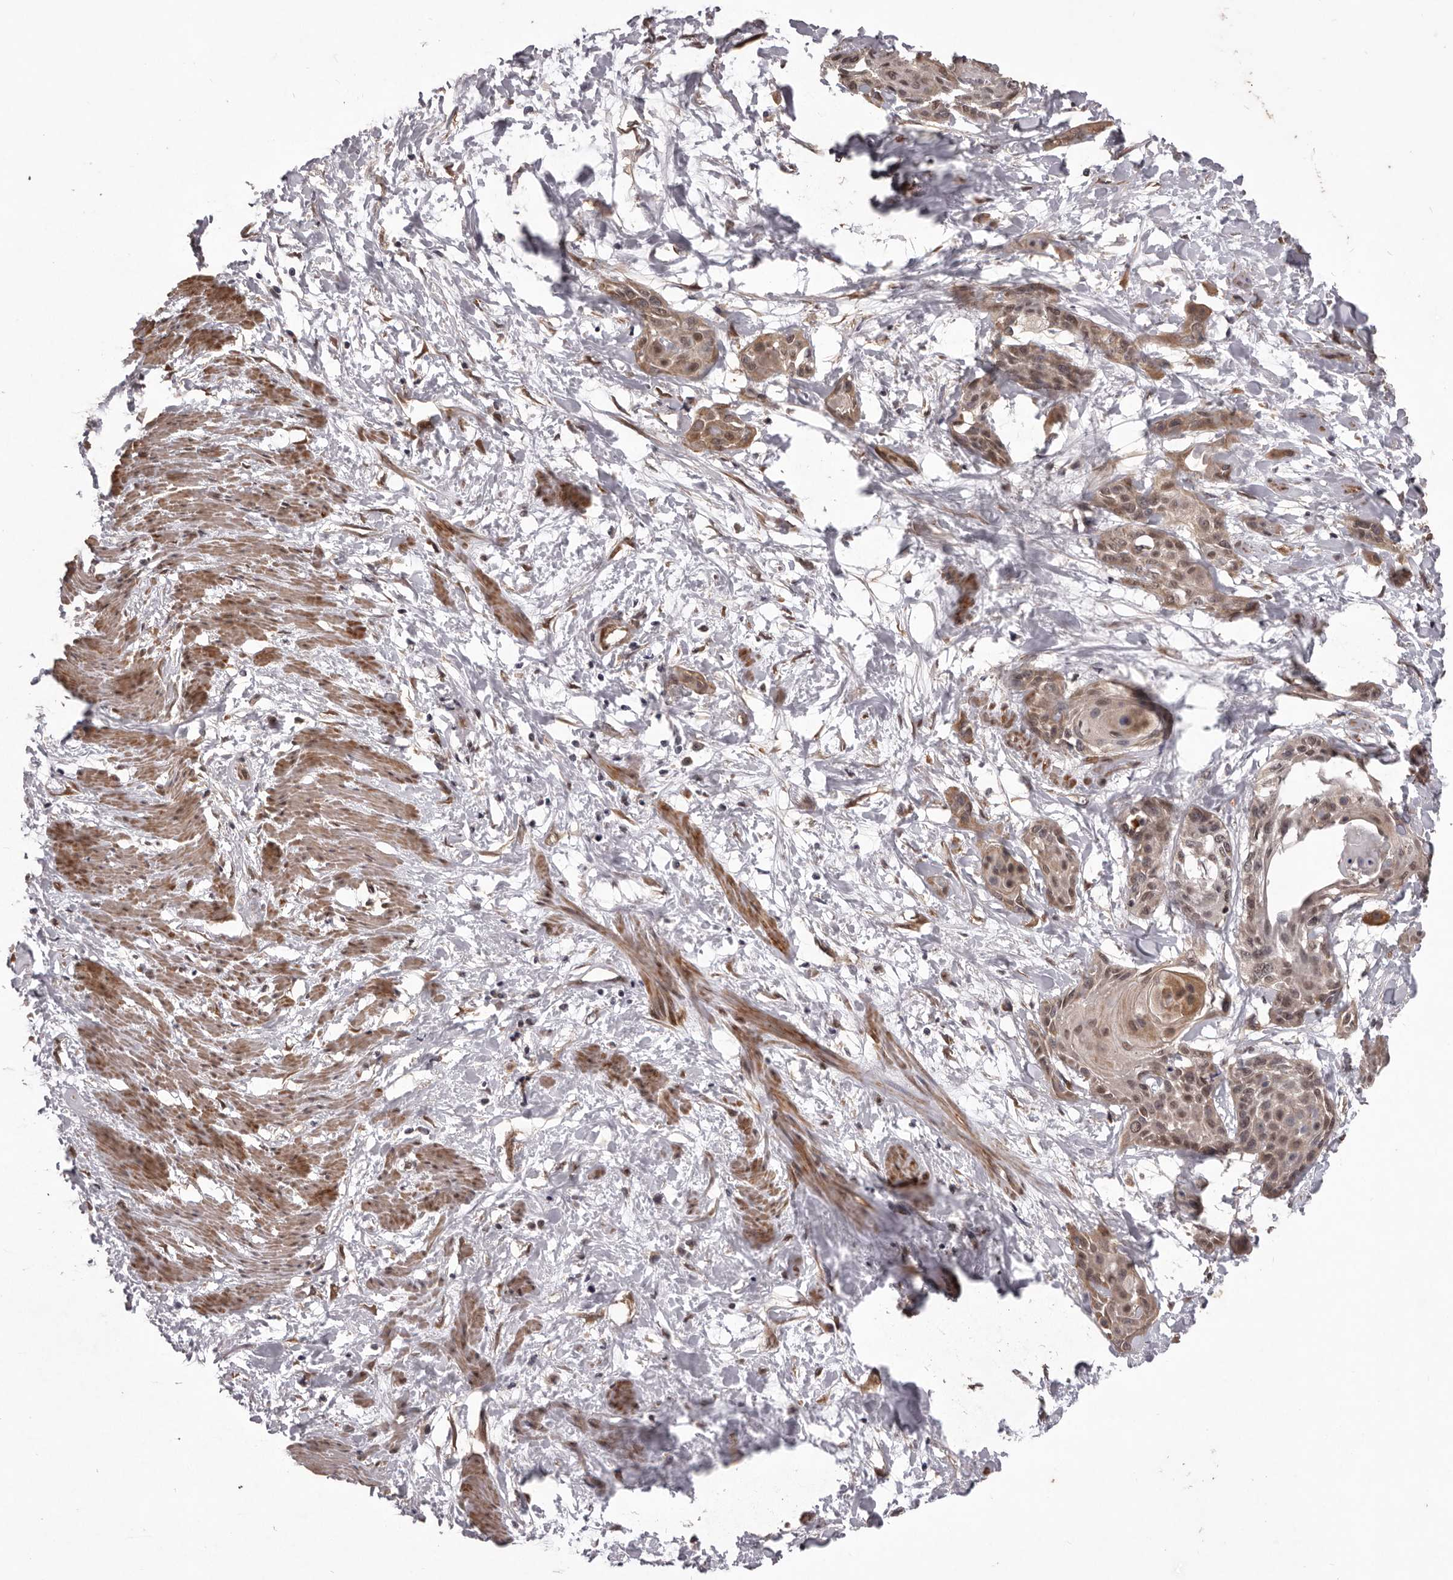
{"staining": {"intensity": "weak", "quantity": ">75%", "location": "cytoplasmic/membranous,nuclear"}, "tissue": "cervical cancer", "cell_type": "Tumor cells", "image_type": "cancer", "snomed": [{"axis": "morphology", "description": "Squamous cell carcinoma, NOS"}, {"axis": "topography", "description": "Cervix"}], "caption": "Tumor cells demonstrate weak cytoplasmic/membranous and nuclear expression in about >75% of cells in squamous cell carcinoma (cervical). The protein is stained brown, and the nuclei are stained in blue (DAB IHC with brightfield microscopy, high magnification).", "gene": "CELF3", "patient": {"sex": "female", "age": 57}}